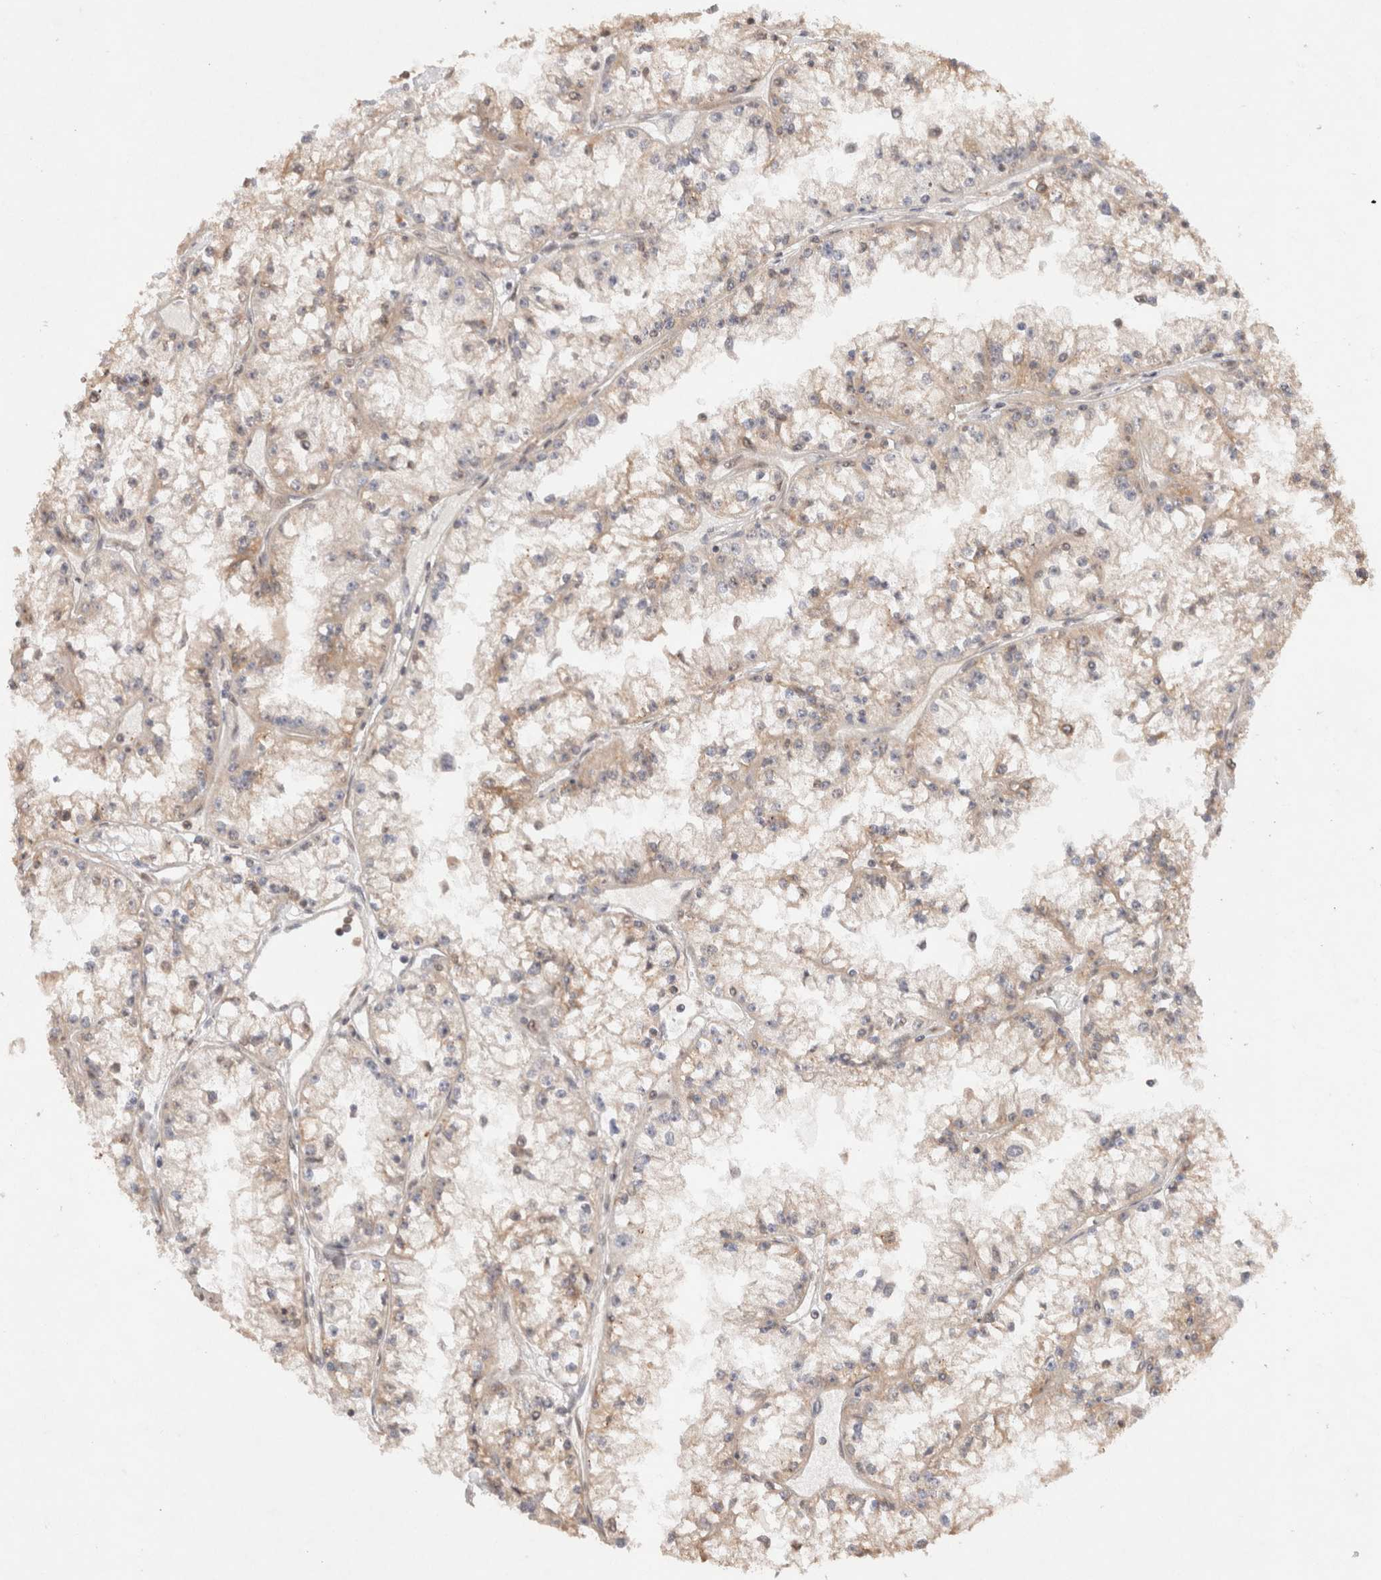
{"staining": {"intensity": "negative", "quantity": "none", "location": "none"}, "tissue": "renal cancer", "cell_type": "Tumor cells", "image_type": "cancer", "snomed": [{"axis": "morphology", "description": "Adenocarcinoma, NOS"}, {"axis": "topography", "description": "Kidney"}], "caption": "Renal cancer stained for a protein using immunohistochemistry (IHC) exhibits no staining tumor cells.", "gene": "TPR", "patient": {"sex": "male", "age": 56}}